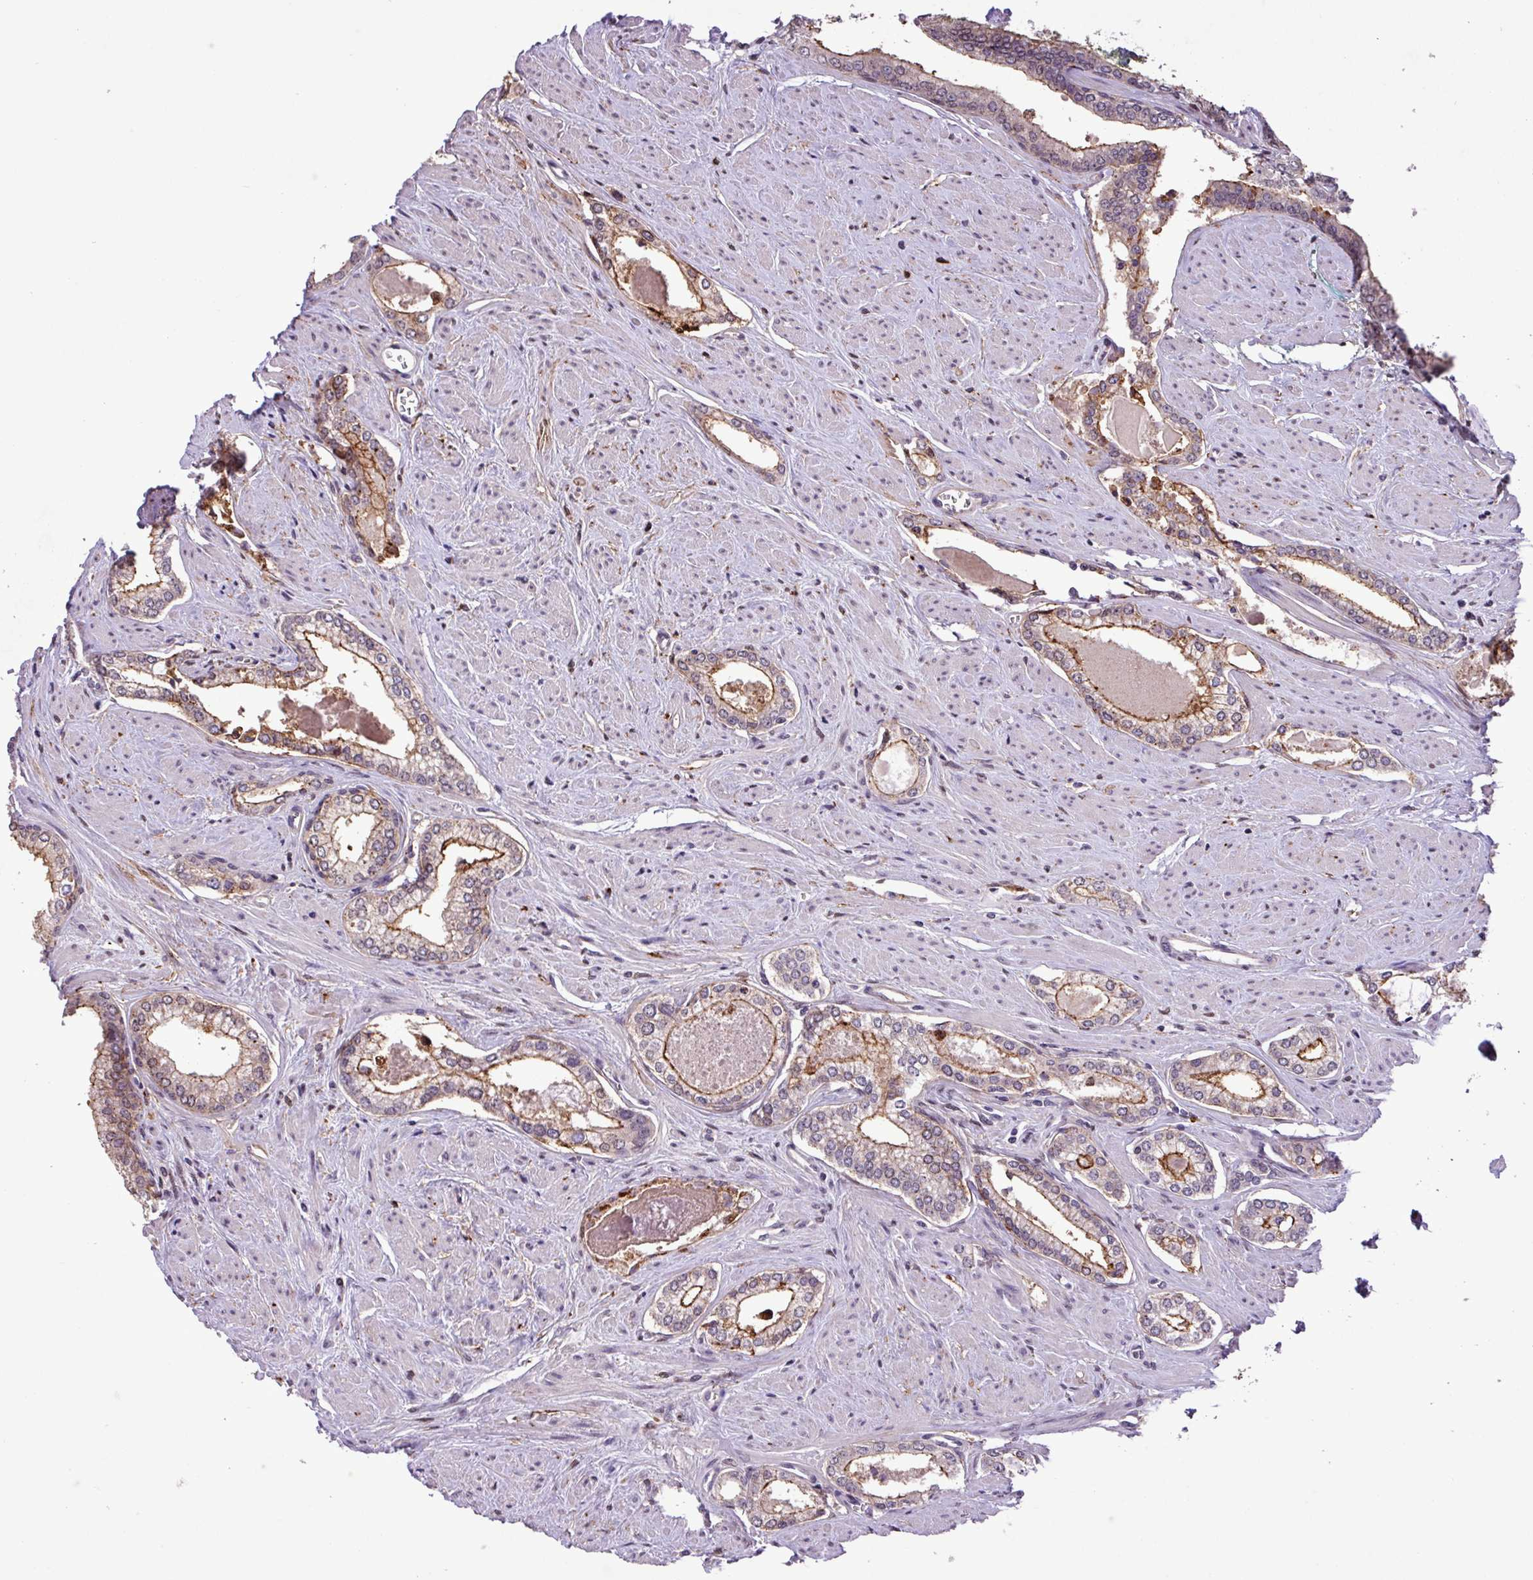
{"staining": {"intensity": "moderate", "quantity": "25%-75%", "location": "cytoplasmic/membranous"}, "tissue": "prostate cancer", "cell_type": "Tumor cells", "image_type": "cancer", "snomed": [{"axis": "morphology", "description": "Adenocarcinoma, Low grade"}, {"axis": "topography", "description": "Prostate and seminal vesicle, NOS"}], "caption": "High-power microscopy captured an immunohistochemistry micrograph of prostate low-grade adenocarcinoma, revealing moderate cytoplasmic/membranous positivity in about 25%-75% of tumor cells. (DAB = brown stain, brightfield microscopy at high magnification).", "gene": "RPP25L", "patient": {"sex": "male", "age": 60}}